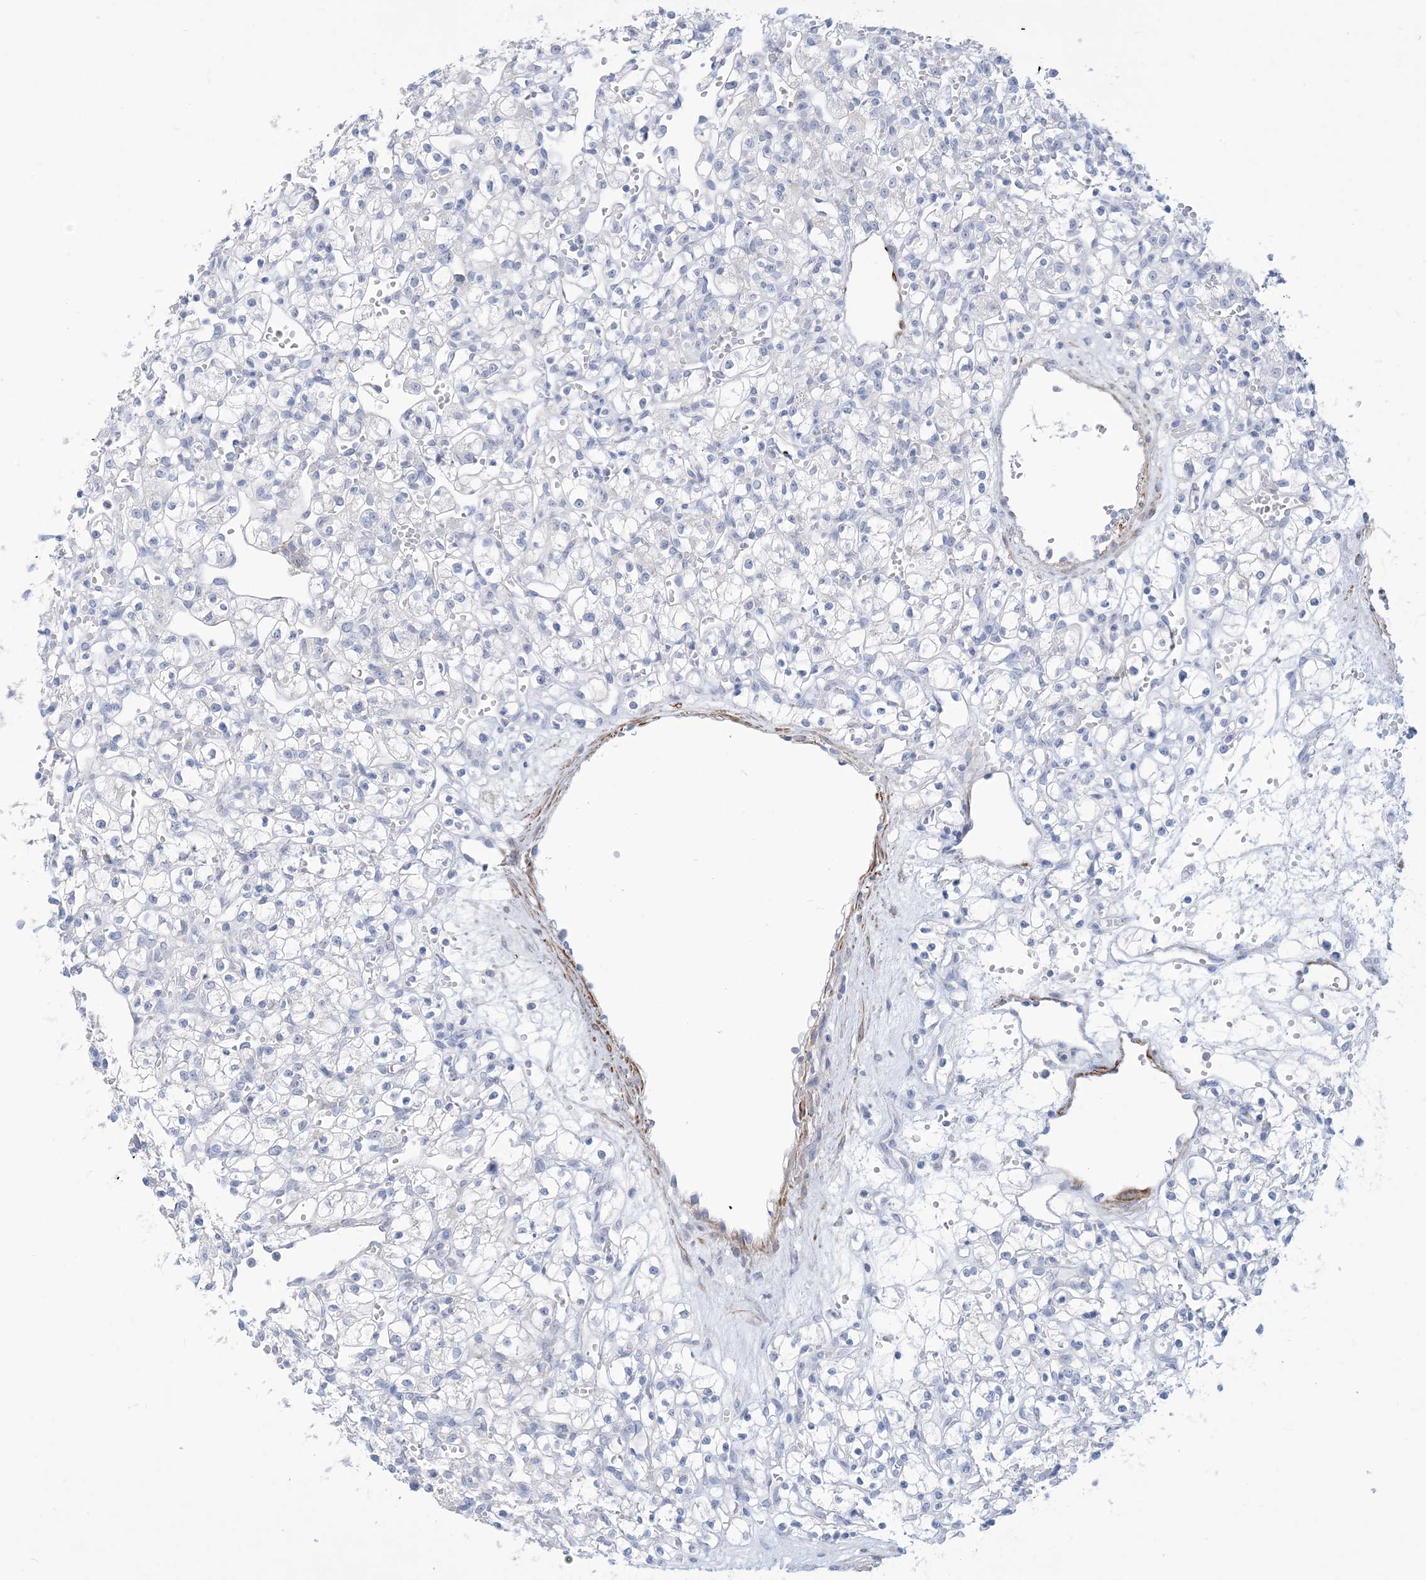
{"staining": {"intensity": "negative", "quantity": "none", "location": "none"}, "tissue": "renal cancer", "cell_type": "Tumor cells", "image_type": "cancer", "snomed": [{"axis": "morphology", "description": "Adenocarcinoma, NOS"}, {"axis": "topography", "description": "Kidney"}], "caption": "IHC of adenocarcinoma (renal) displays no expression in tumor cells.", "gene": "MARS2", "patient": {"sex": "female", "age": 59}}